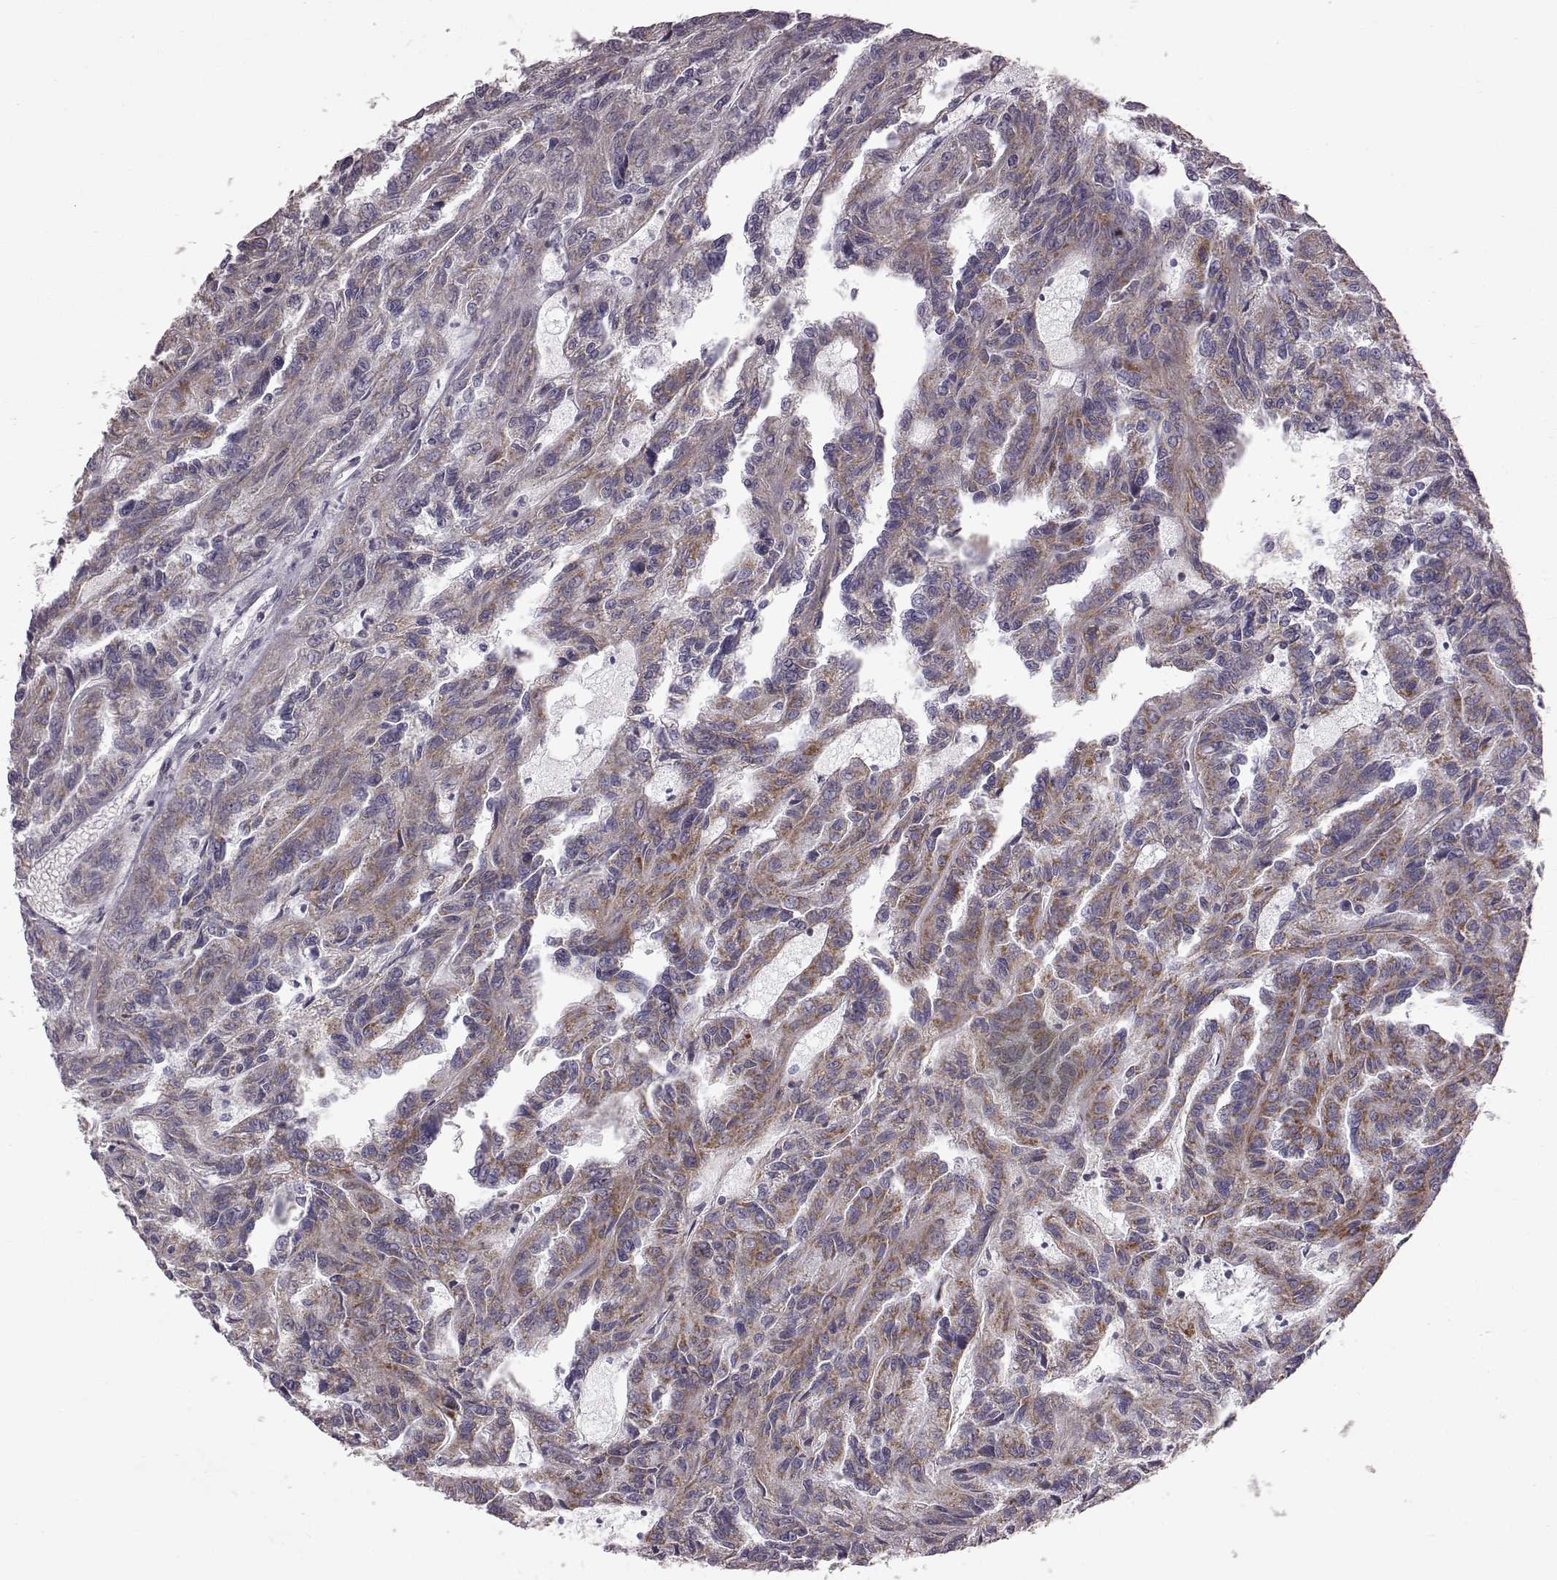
{"staining": {"intensity": "strong", "quantity": ">75%", "location": "cytoplasmic/membranous"}, "tissue": "renal cancer", "cell_type": "Tumor cells", "image_type": "cancer", "snomed": [{"axis": "morphology", "description": "Adenocarcinoma, NOS"}, {"axis": "topography", "description": "Kidney"}], "caption": "A high amount of strong cytoplasmic/membranous expression is appreciated in about >75% of tumor cells in renal cancer (adenocarcinoma) tissue.", "gene": "FAM8A1", "patient": {"sex": "male", "age": 79}}